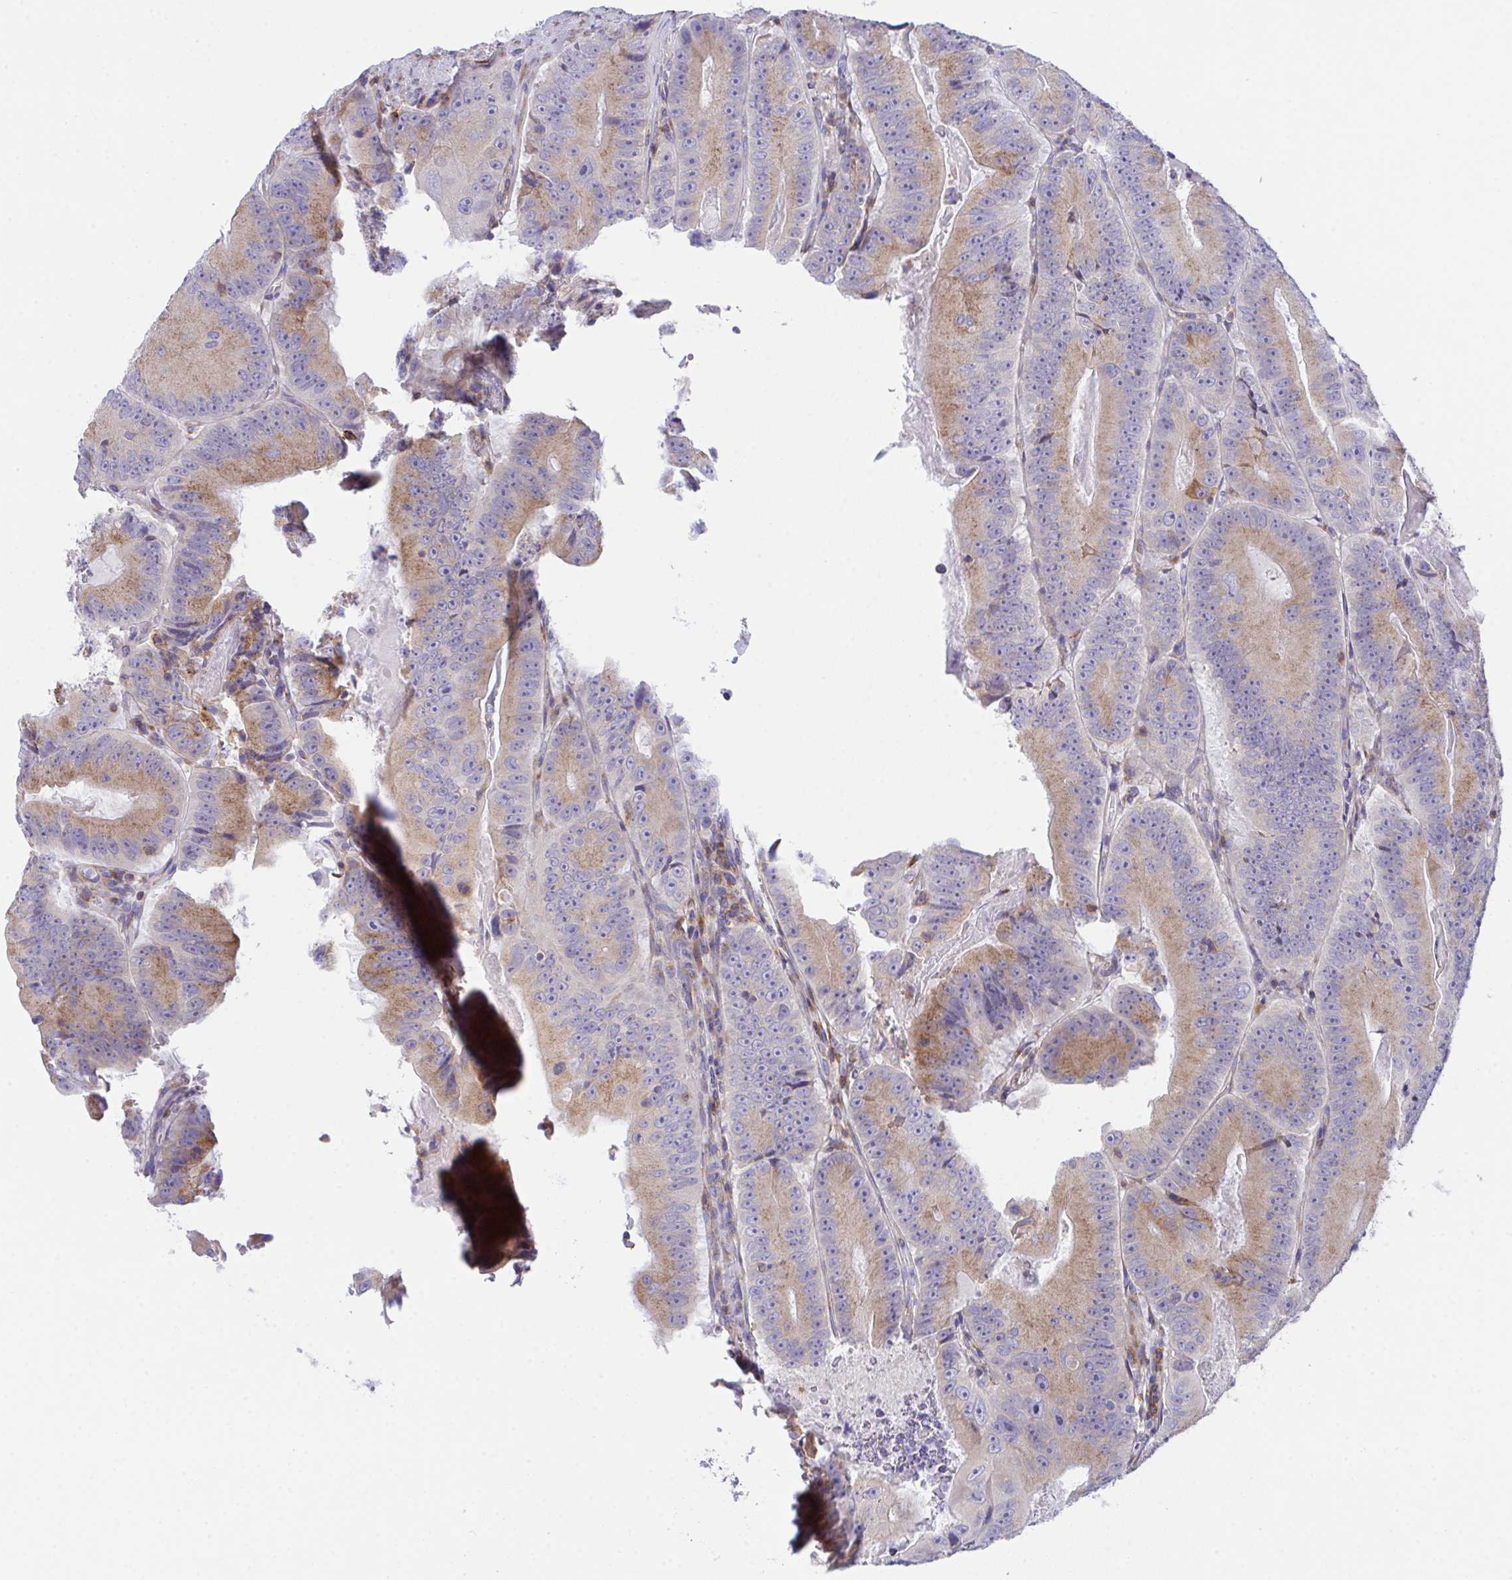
{"staining": {"intensity": "moderate", "quantity": ">75%", "location": "cytoplasmic/membranous"}, "tissue": "colorectal cancer", "cell_type": "Tumor cells", "image_type": "cancer", "snomed": [{"axis": "morphology", "description": "Adenocarcinoma, NOS"}, {"axis": "topography", "description": "Colon"}], "caption": "Immunohistochemistry (DAB (3,3'-diaminobenzidine)) staining of colorectal cancer (adenocarcinoma) shows moderate cytoplasmic/membranous protein staining in about >75% of tumor cells. (IHC, brightfield microscopy, high magnification).", "gene": "MIA3", "patient": {"sex": "female", "age": 86}}